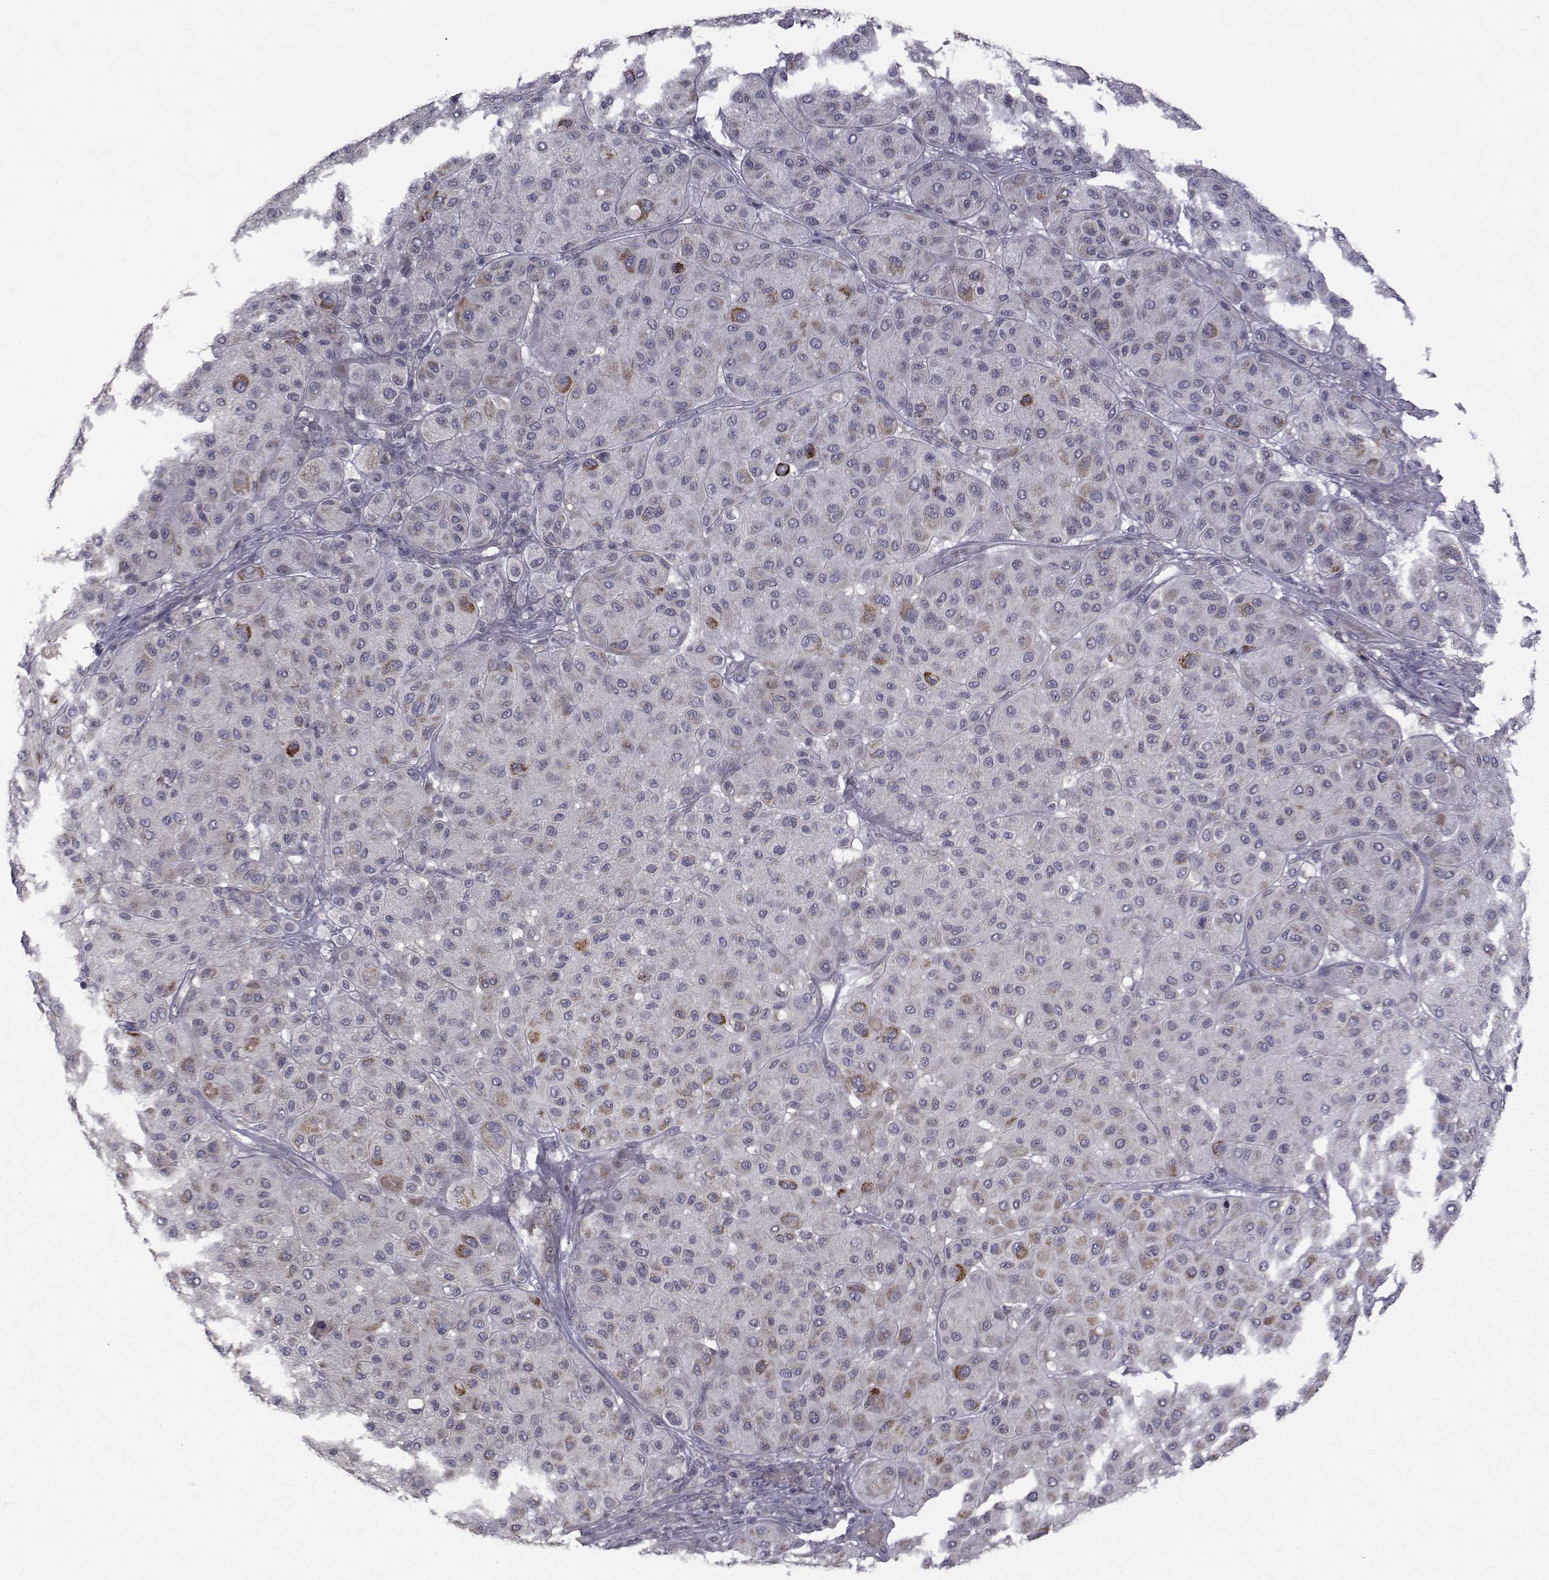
{"staining": {"intensity": "moderate", "quantity": "<25%", "location": "cytoplasmic/membranous"}, "tissue": "melanoma", "cell_type": "Tumor cells", "image_type": "cancer", "snomed": [{"axis": "morphology", "description": "Malignant melanoma, Metastatic site"}, {"axis": "topography", "description": "Smooth muscle"}], "caption": "Immunohistochemical staining of malignant melanoma (metastatic site) demonstrates low levels of moderate cytoplasmic/membranous protein staining in approximately <25% of tumor cells. (IHC, brightfield microscopy, high magnification).", "gene": "FDXR", "patient": {"sex": "male", "age": 41}}